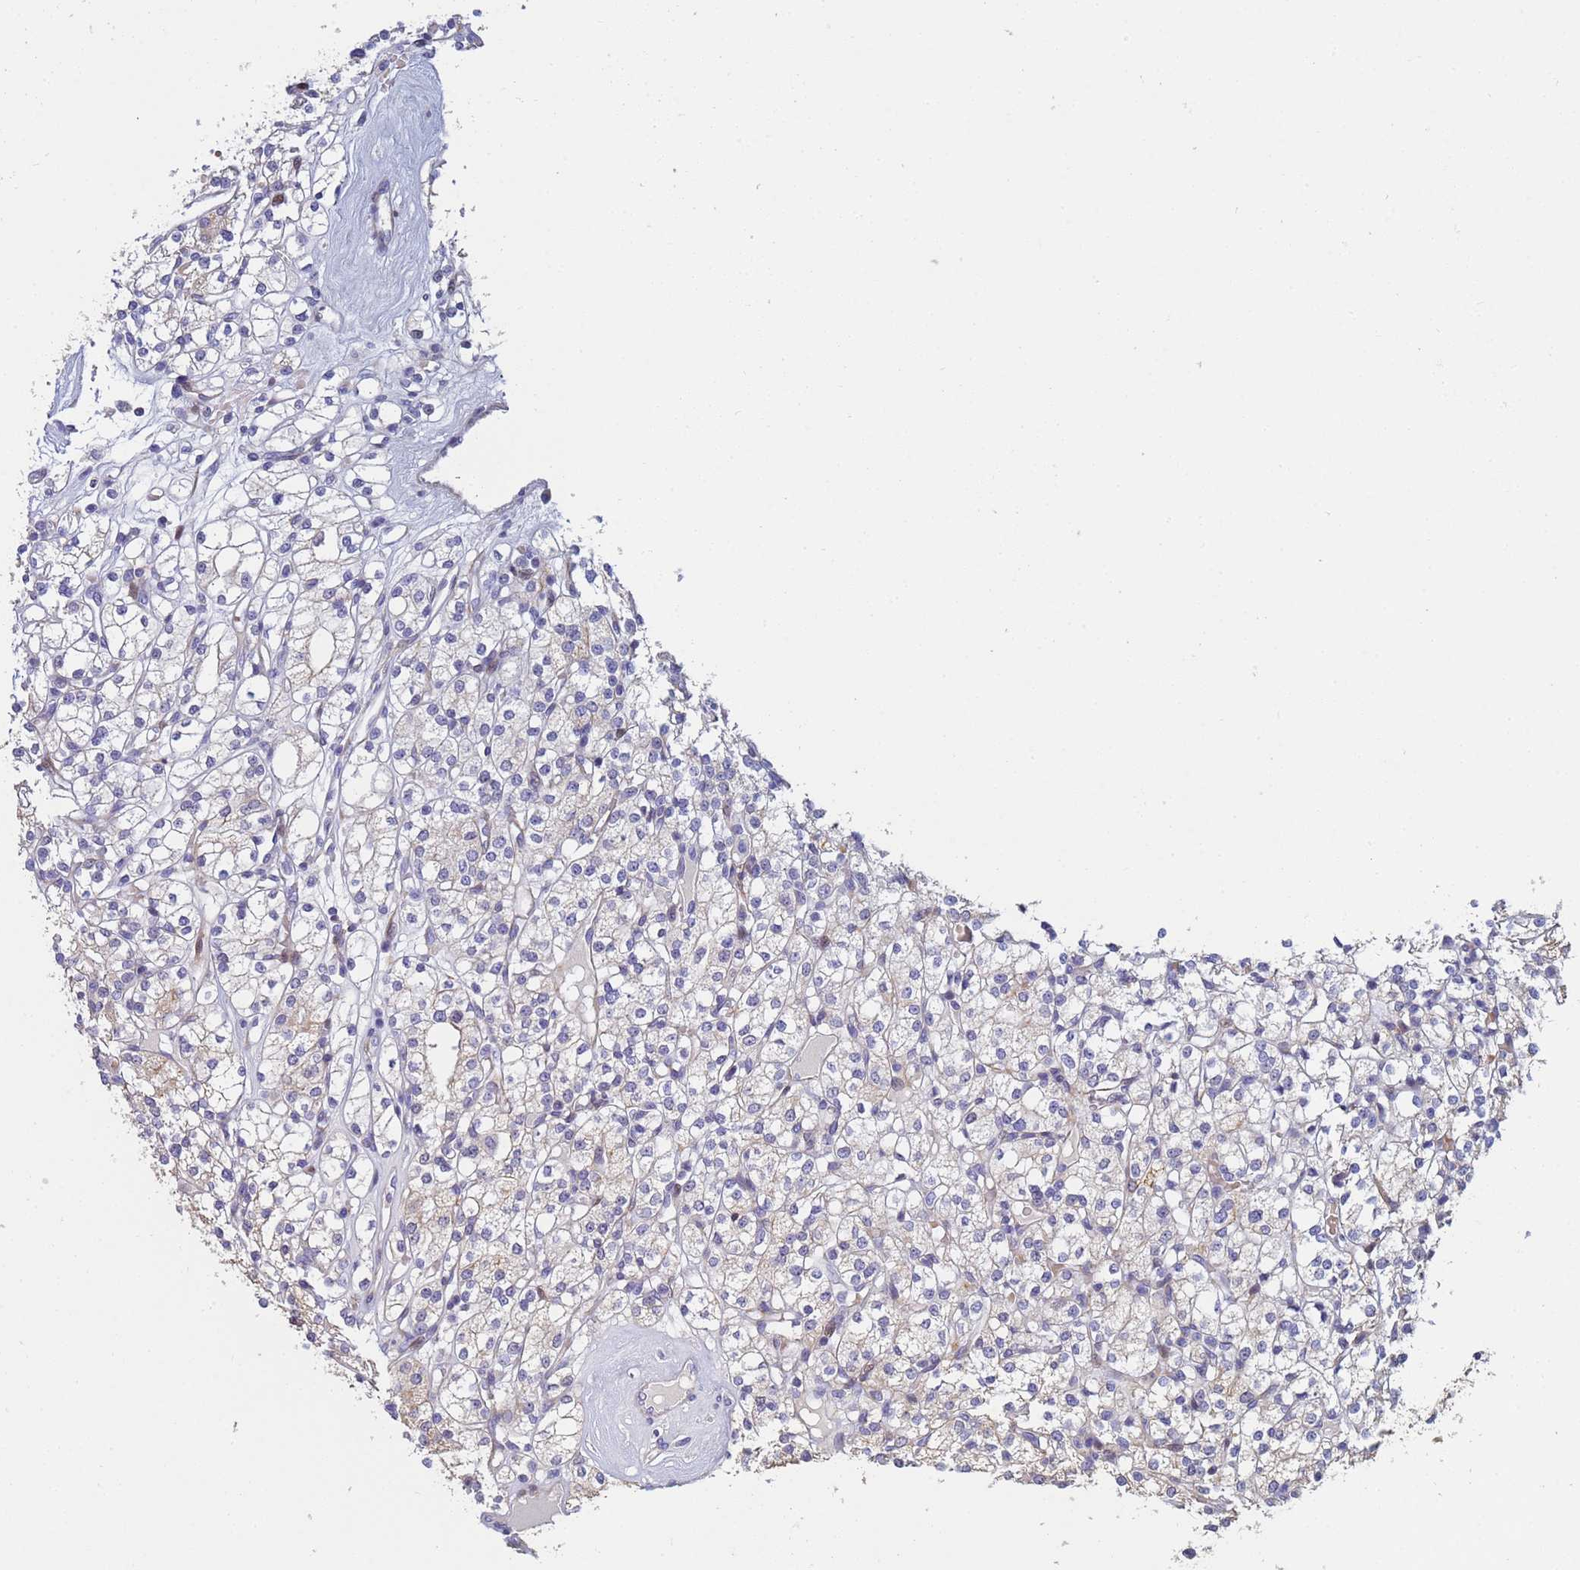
{"staining": {"intensity": "weak", "quantity": "<25%", "location": "cytoplasmic/membranous"}, "tissue": "renal cancer", "cell_type": "Tumor cells", "image_type": "cancer", "snomed": [{"axis": "morphology", "description": "Adenocarcinoma, NOS"}, {"axis": "topography", "description": "Kidney"}], "caption": "Tumor cells show no significant protein expression in renal cancer.", "gene": "PPP6R1", "patient": {"sex": "male", "age": 77}}